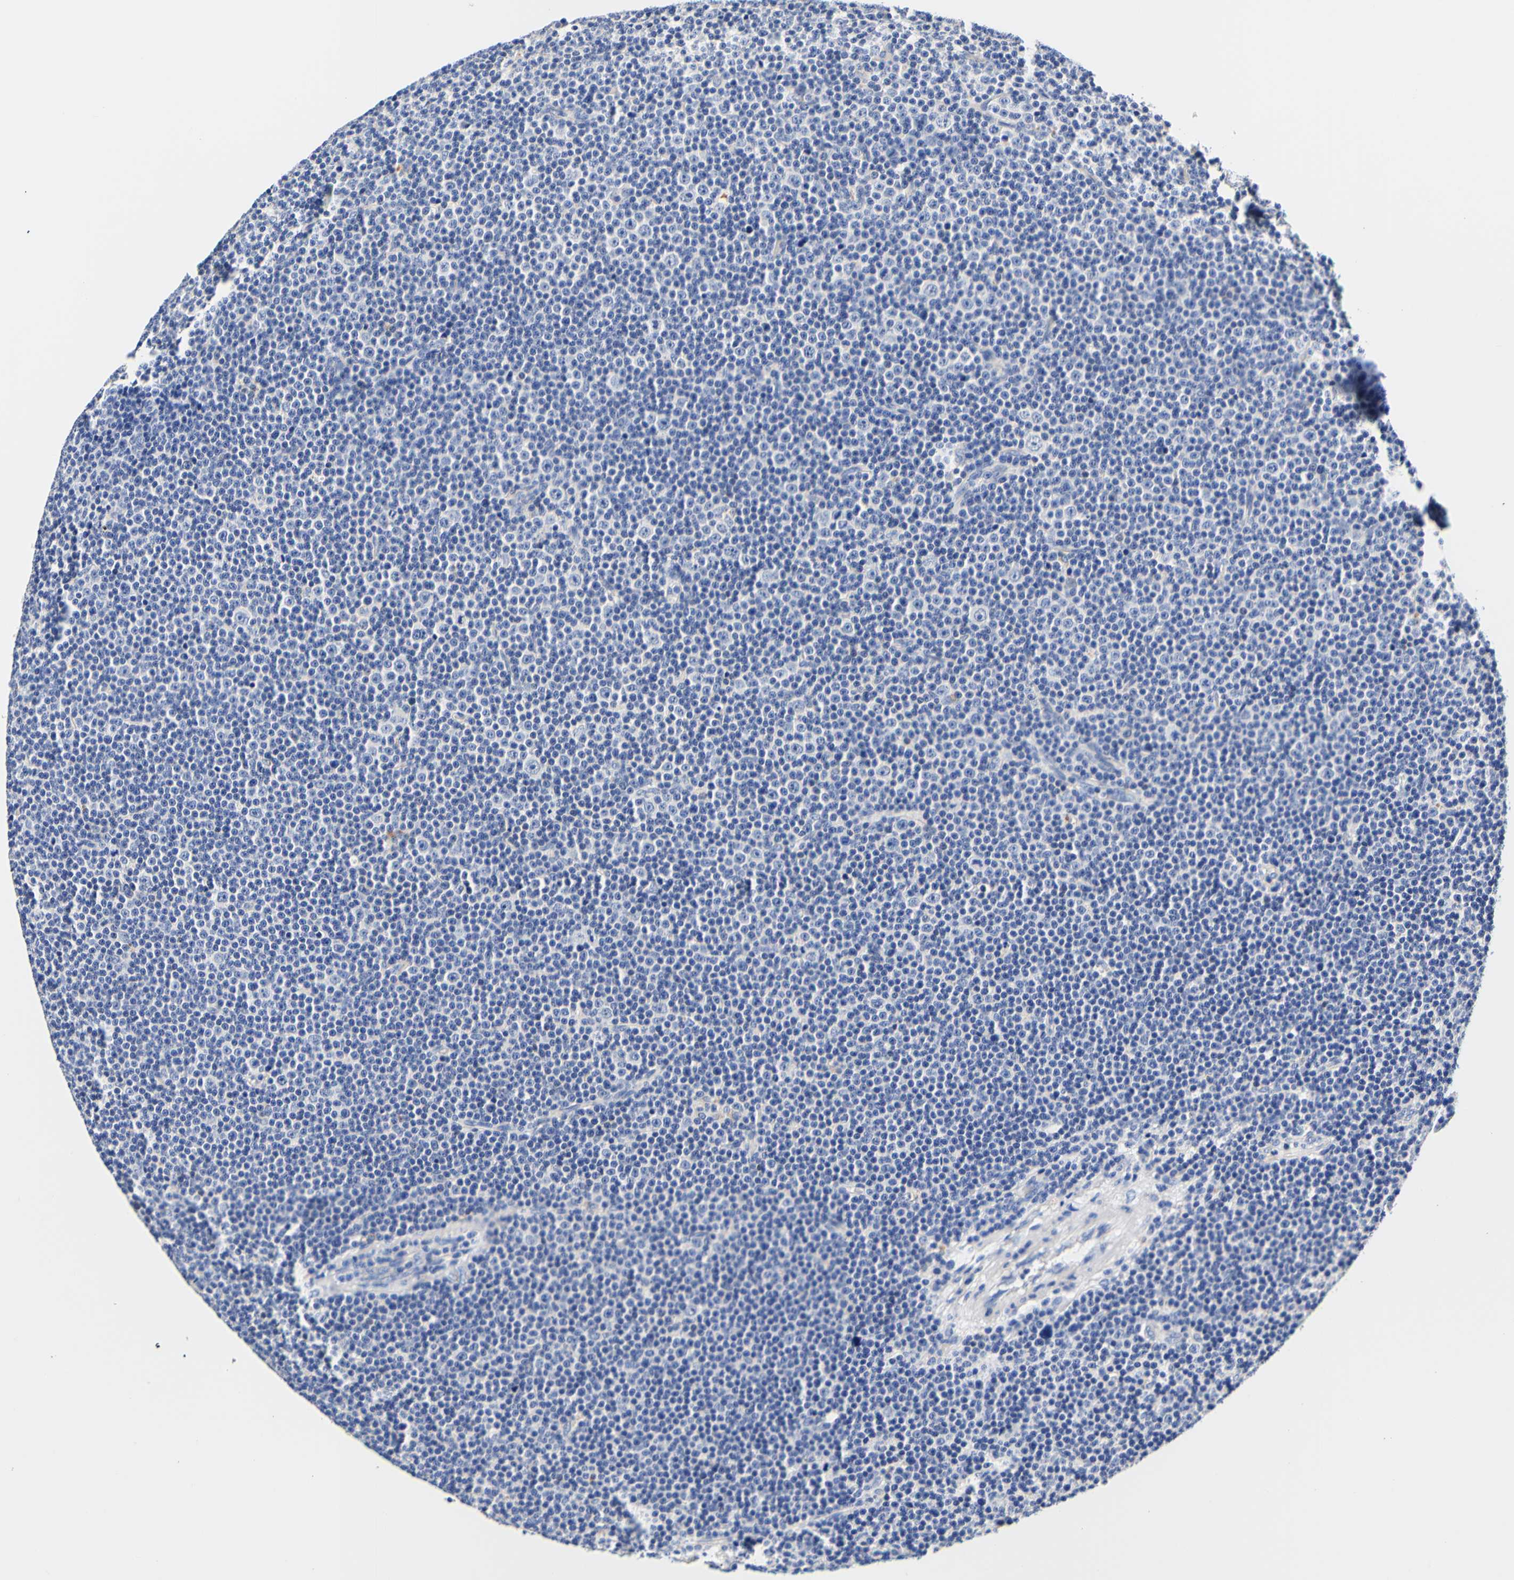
{"staining": {"intensity": "negative", "quantity": "none", "location": "none"}, "tissue": "lymphoma", "cell_type": "Tumor cells", "image_type": "cancer", "snomed": [{"axis": "morphology", "description": "Malignant lymphoma, non-Hodgkin's type, Low grade"}, {"axis": "topography", "description": "Lymph node"}], "caption": "High magnification brightfield microscopy of lymphoma stained with DAB (brown) and counterstained with hematoxylin (blue): tumor cells show no significant staining. The staining was performed using DAB to visualize the protein expression in brown, while the nuclei were stained in blue with hematoxylin (Magnification: 20x).", "gene": "CAMK4", "patient": {"sex": "female", "age": 67}}